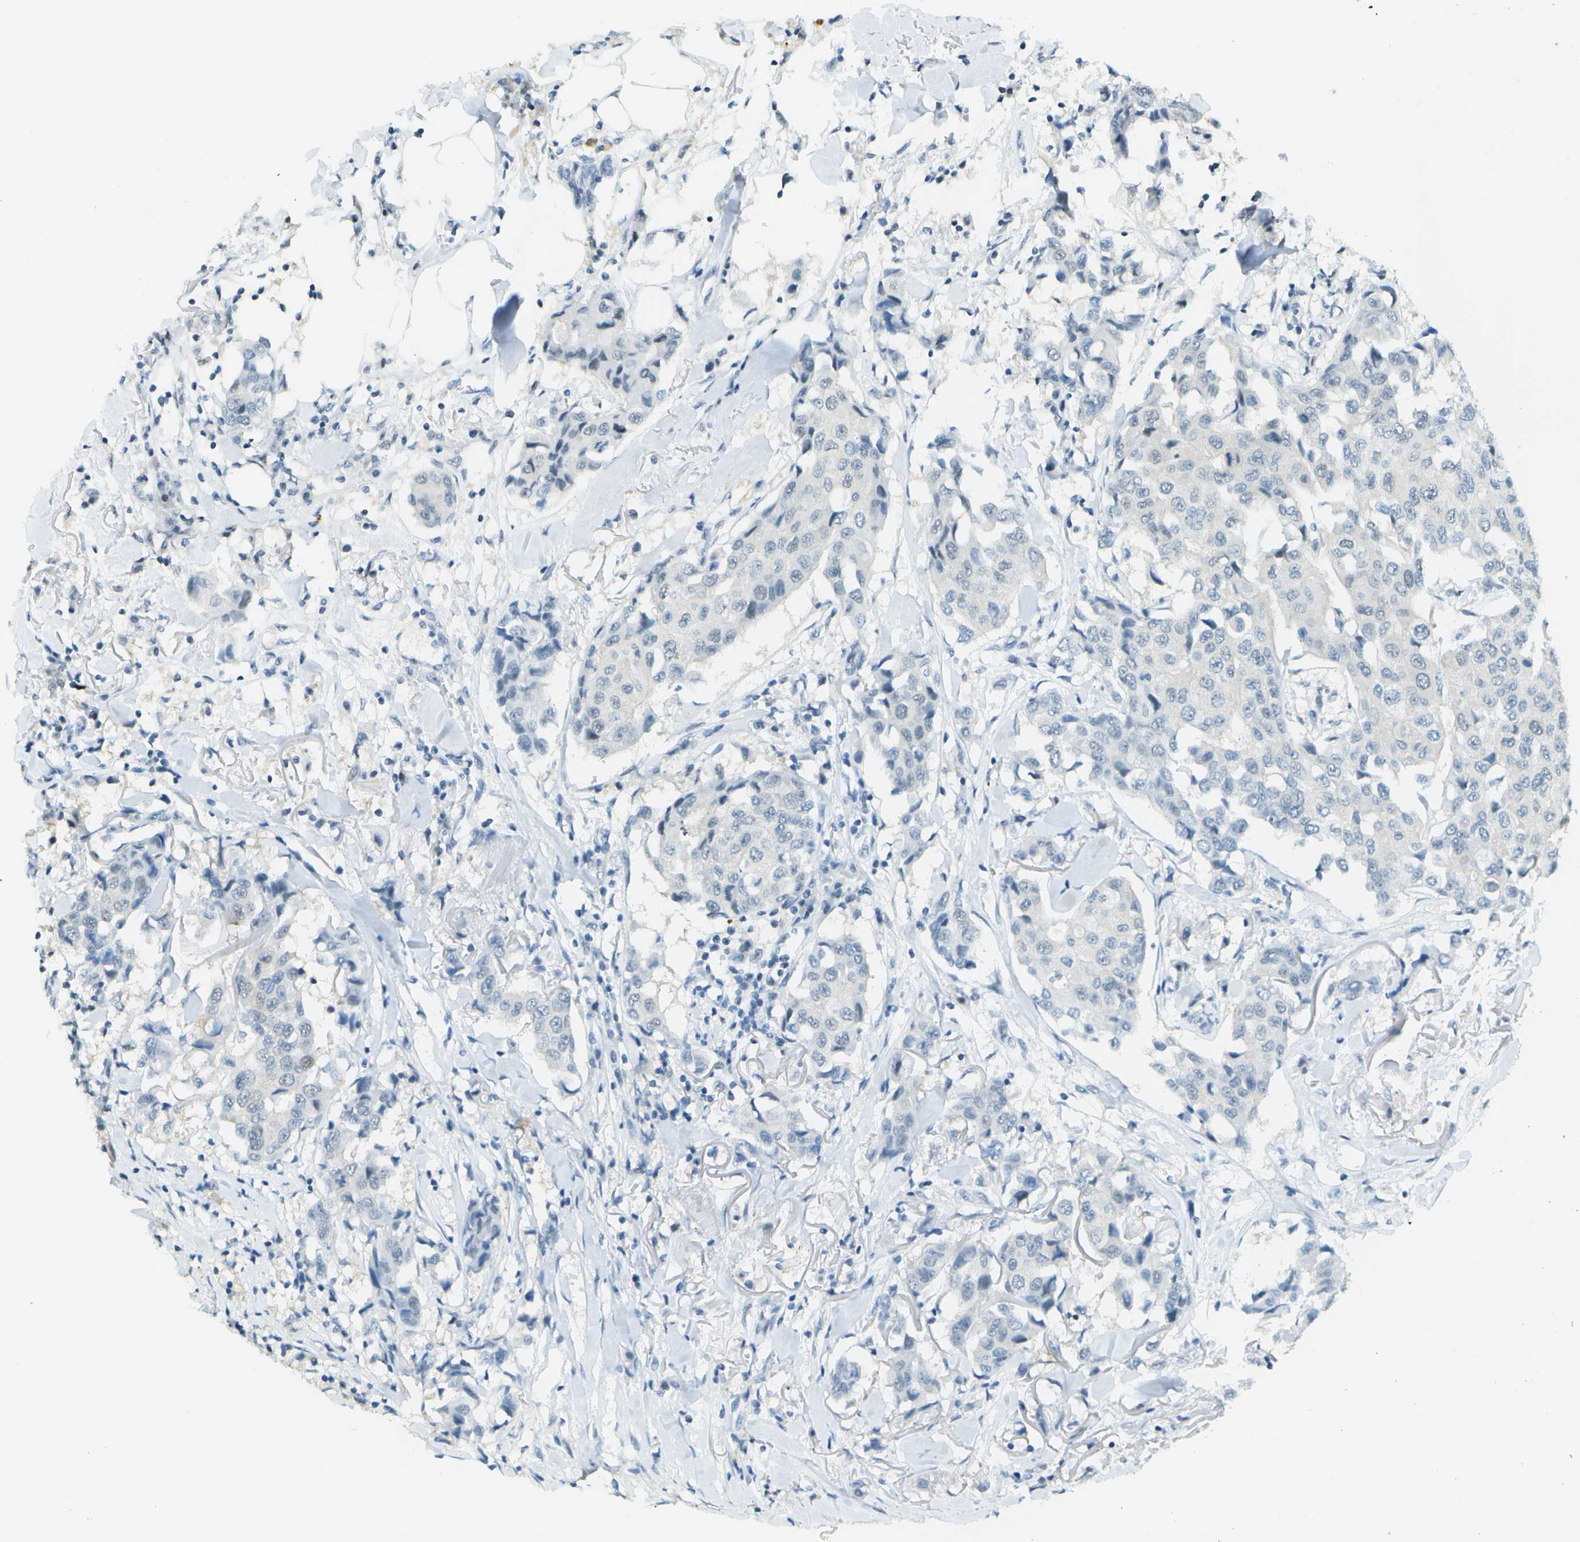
{"staining": {"intensity": "negative", "quantity": "none", "location": "none"}, "tissue": "breast cancer", "cell_type": "Tumor cells", "image_type": "cancer", "snomed": [{"axis": "morphology", "description": "Duct carcinoma"}, {"axis": "topography", "description": "Breast"}], "caption": "An image of human breast cancer is negative for staining in tumor cells. (DAB (3,3'-diaminobenzidine) immunohistochemistry (IHC), high magnification).", "gene": "NEK11", "patient": {"sex": "female", "age": 80}}